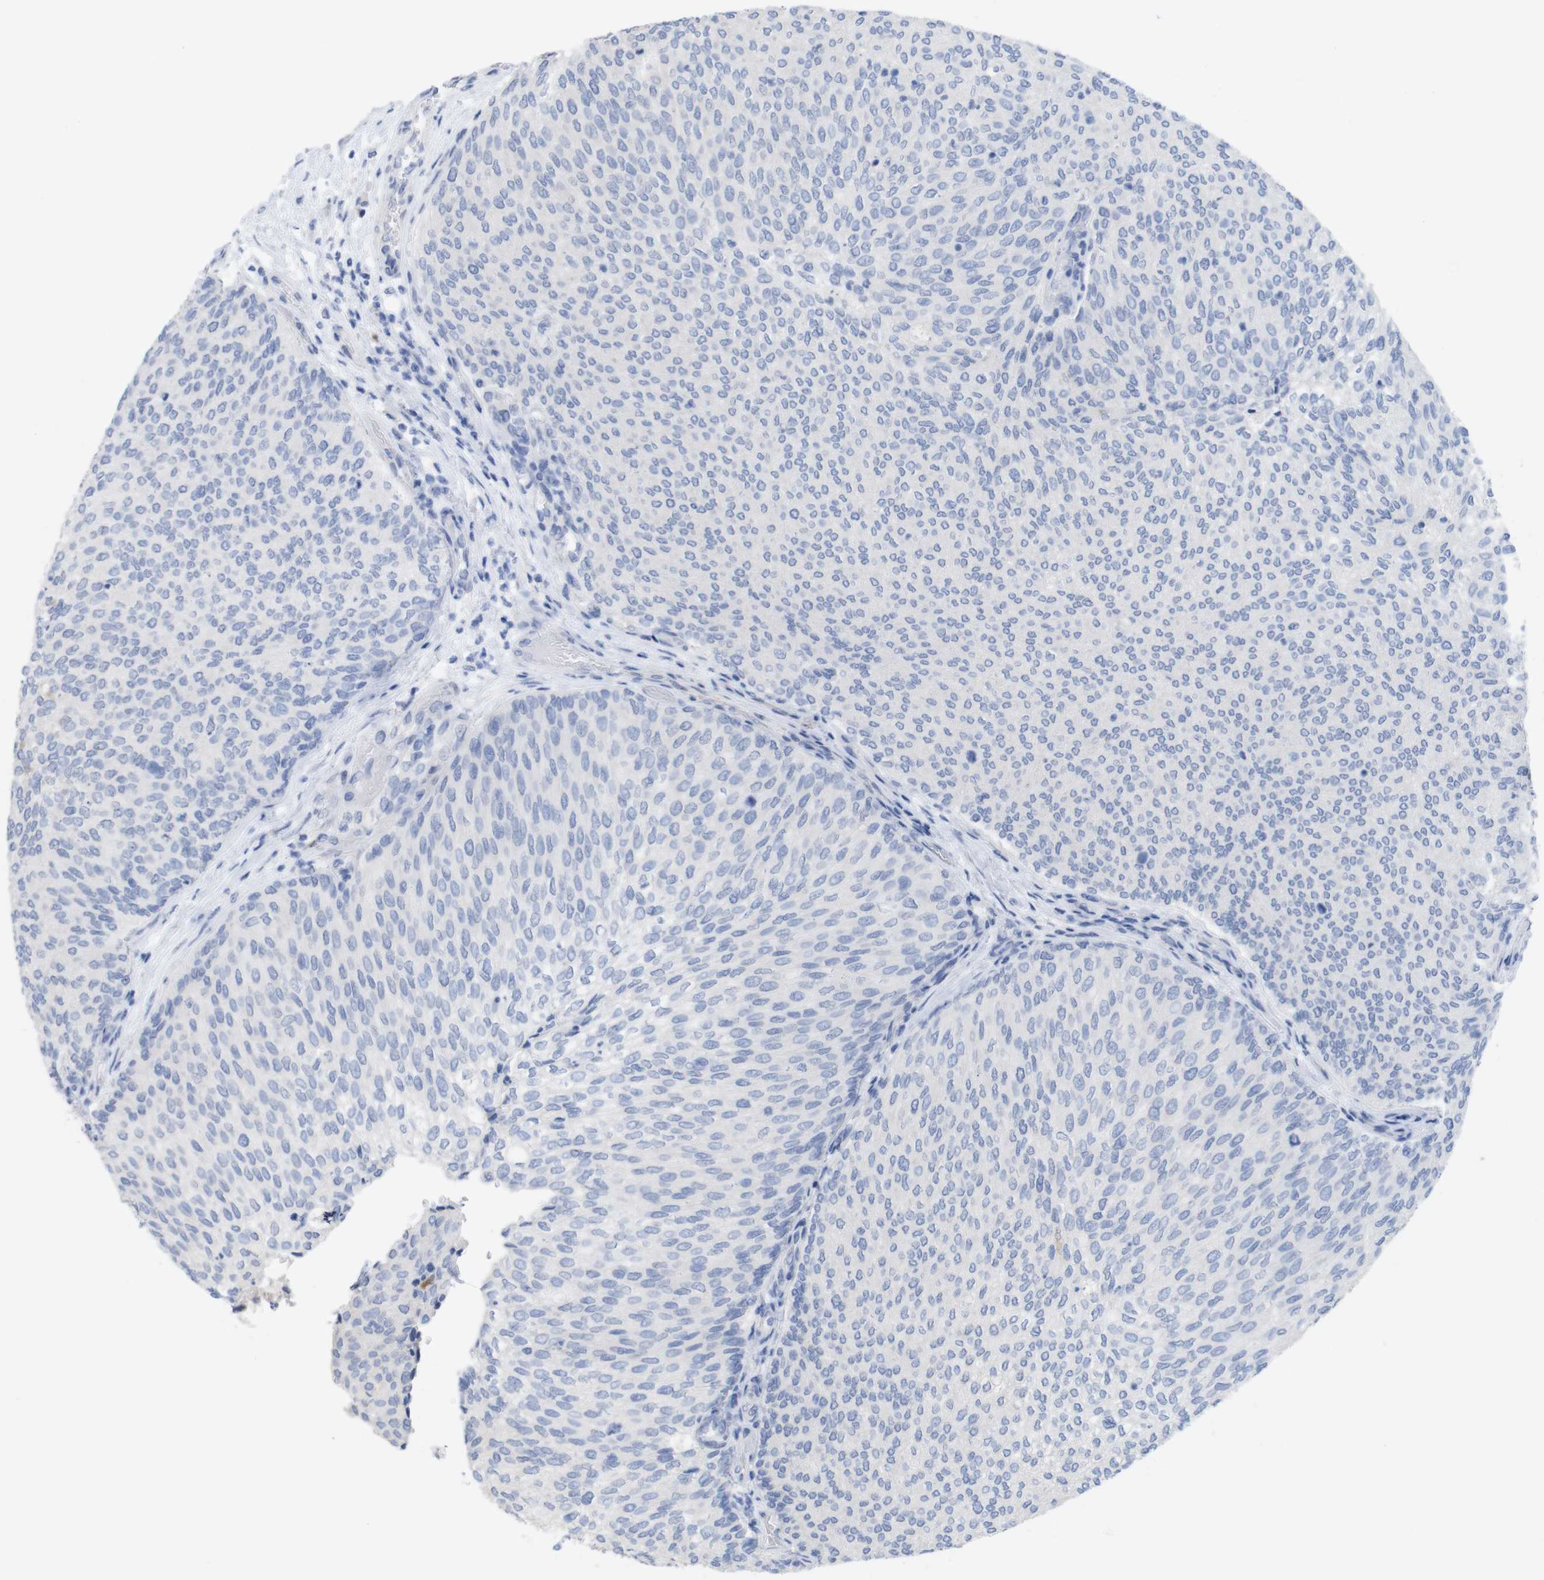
{"staining": {"intensity": "negative", "quantity": "none", "location": "none"}, "tissue": "urothelial cancer", "cell_type": "Tumor cells", "image_type": "cancer", "snomed": [{"axis": "morphology", "description": "Urothelial carcinoma, Low grade"}, {"axis": "topography", "description": "Urinary bladder"}], "caption": "This is a histopathology image of immunohistochemistry staining of urothelial carcinoma (low-grade), which shows no expression in tumor cells.", "gene": "PNMA1", "patient": {"sex": "female", "age": 79}}